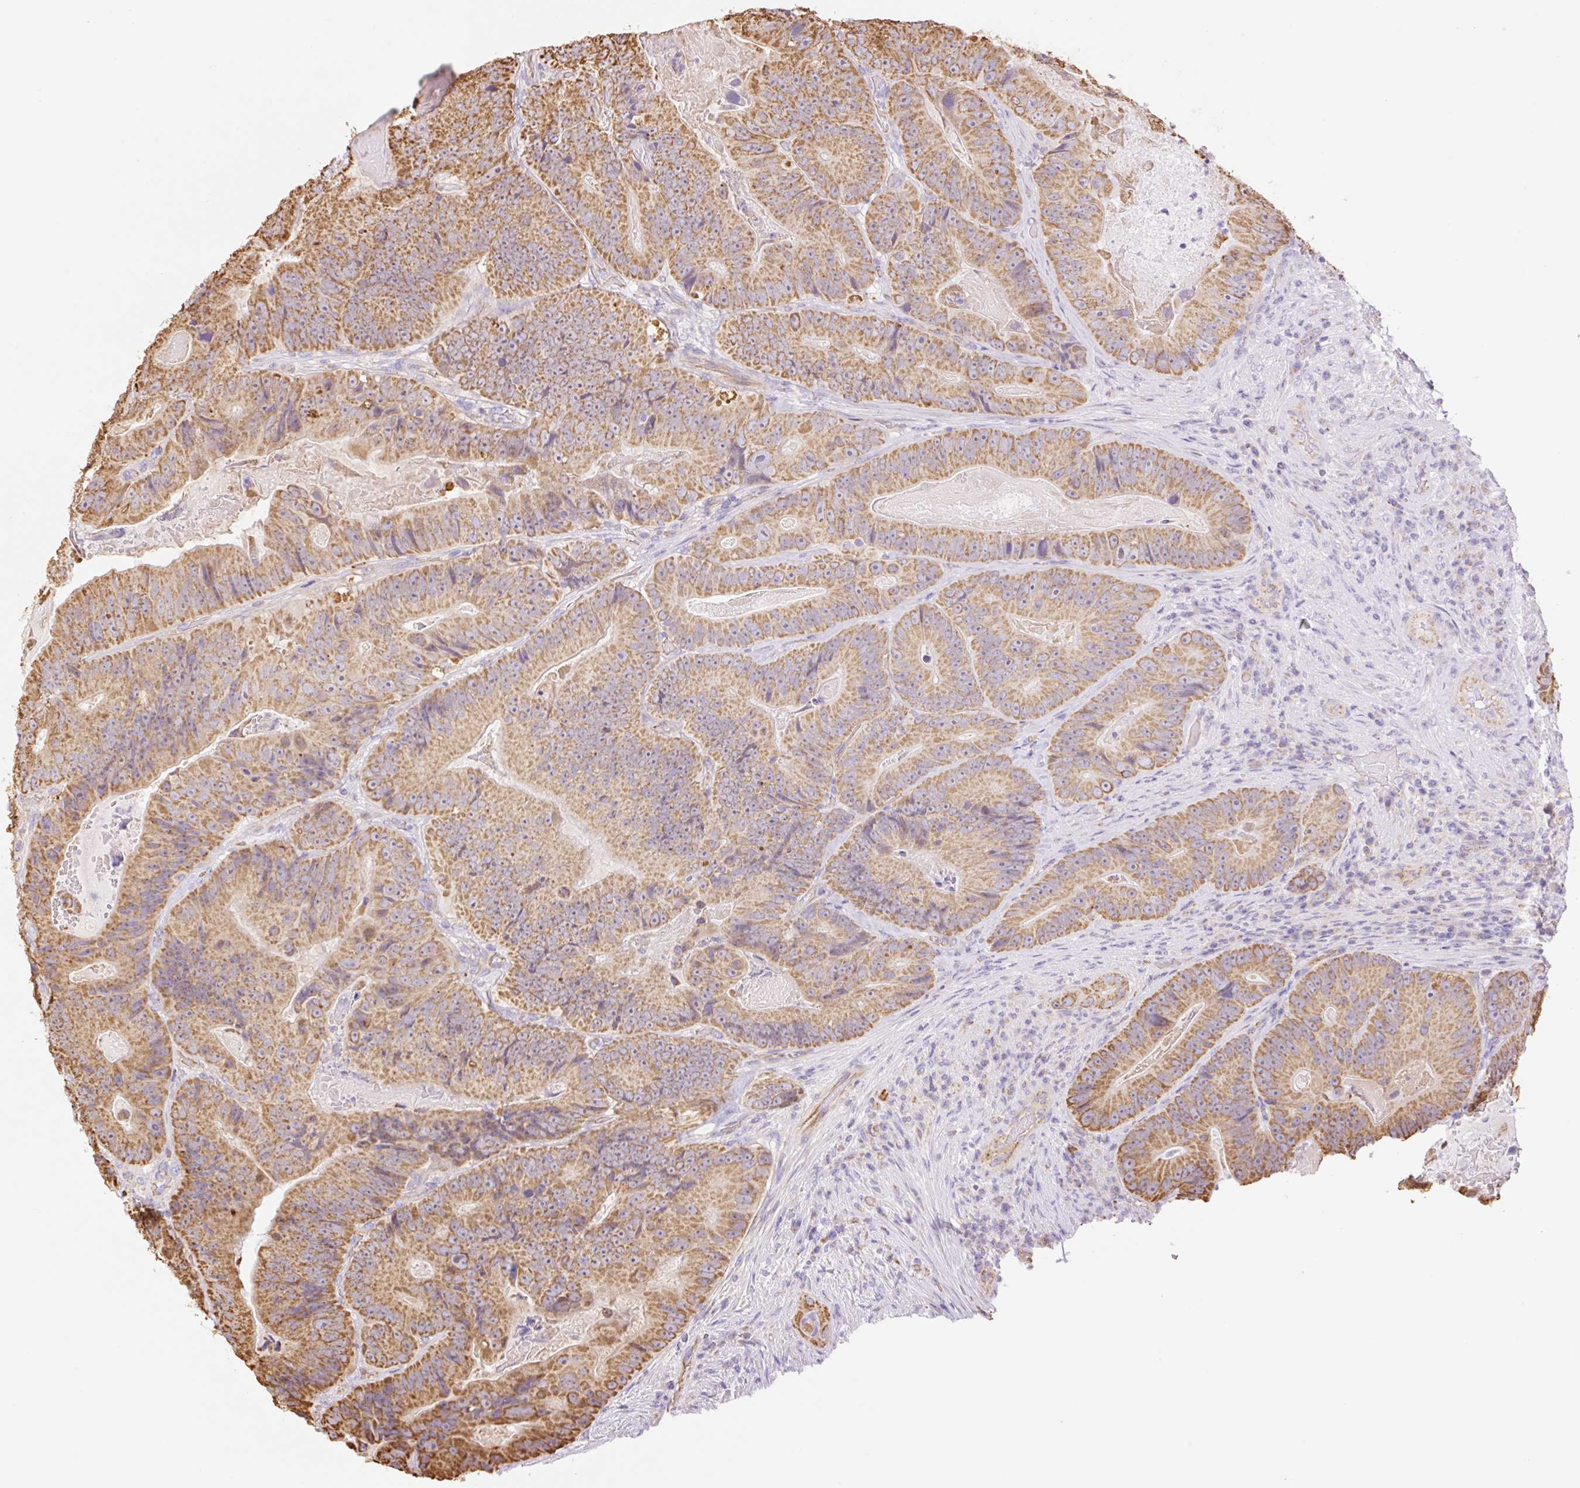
{"staining": {"intensity": "moderate", "quantity": ">75%", "location": "cytoplasmic/membranous"}, "tissue": "colorectal cancer", "cell_type": "Tumor cells", "image_type": "cancer", "snomed": [{"axis": "morphology", "description": "Adenocarcinoma, NOS"}, {"axis": "topography", "description": "Colon"}], "caption": "Tumor cells exhibit moderate cytoplasmic/membranous positivity in about >75% of cells in colorectal cancer (adenocarcinoma).", "gene": "ESAM", "patient": {"sex": "female", "age": 86}}